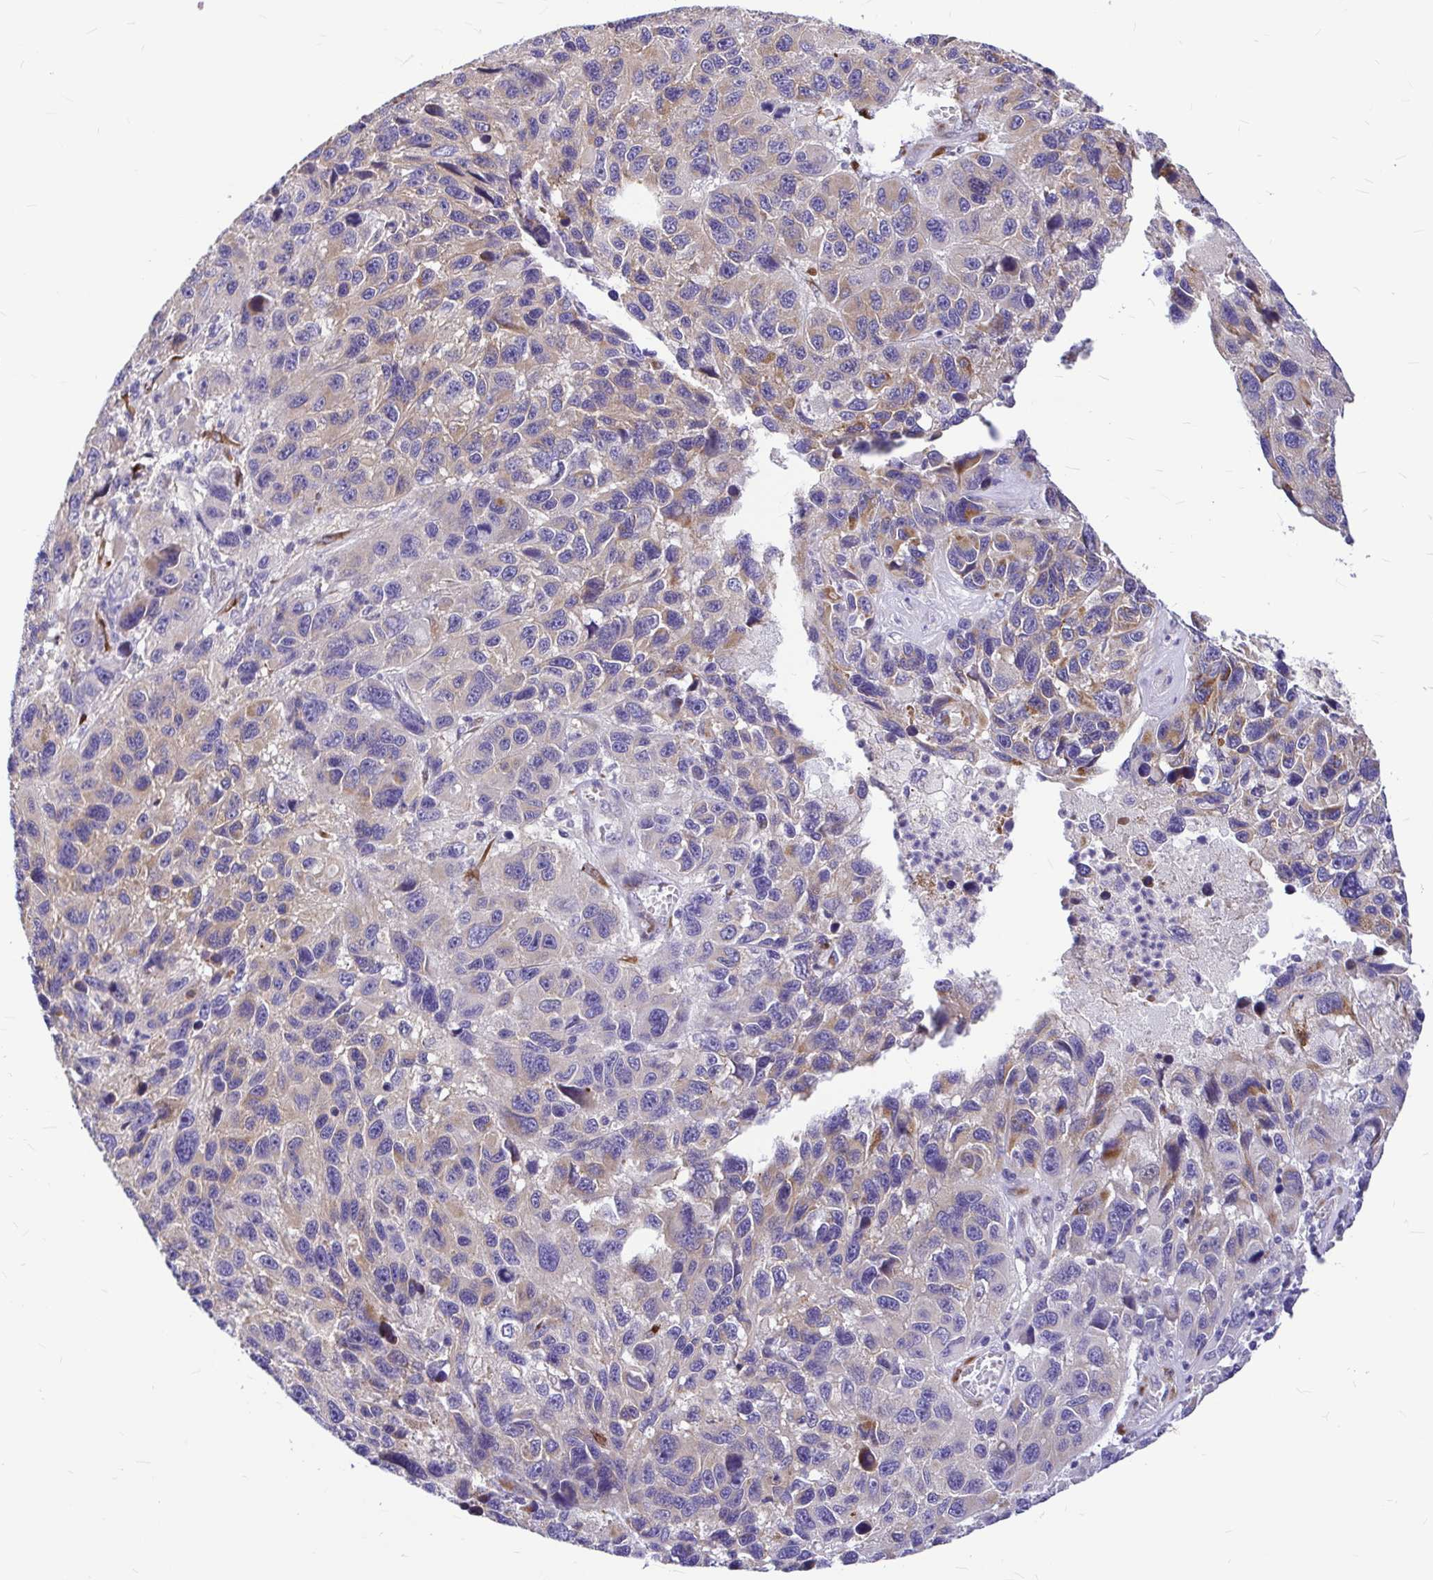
{"staining": {"intensity": "weak", "quantity": "<25%", "location": "cytoplasmic/membranous"}, "tissue": "melanoma", "cell_type": "Tumor cells", "image_type": "cancer", "snomed": [{"axis": "morphology", "description": "Malignant melanoma, NOS"}, {"axis": "topography", "description": "Skin"}], "caption": "IHC histopathology image of malignant melanoma stained for a protein (brown), which exhibits no expression in tumor cells.", "gene": "GABBR2", "patient": {"sex": "male", "age": 53}}